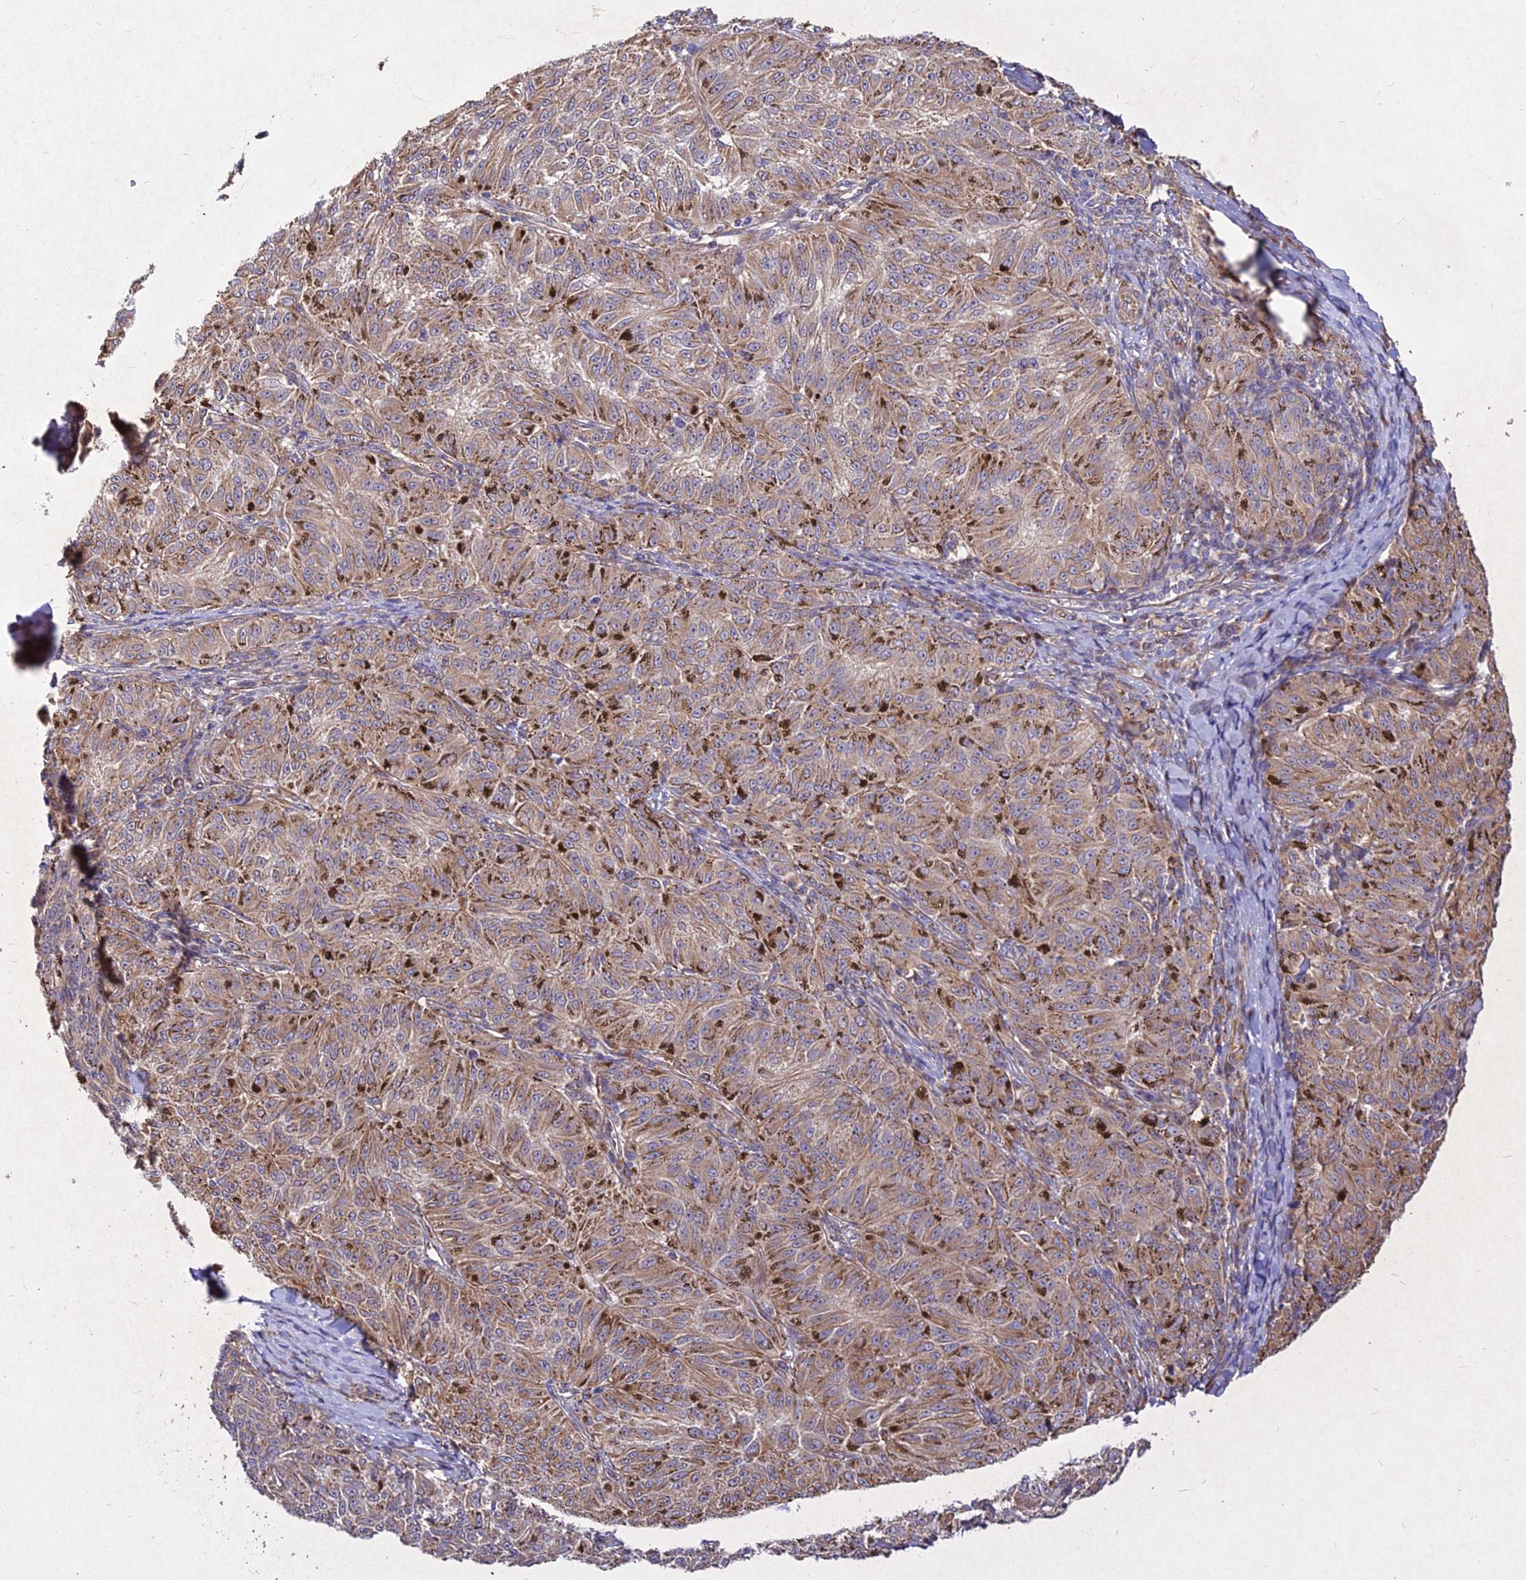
{"staining": {"intensity": "moderate", "quantity": "25%-75%", "location": "cytoplasmic/membranous"}, "tissue": "melanoma", "cell_type": "Tumor cells", "image_type": "cancer", "snomed": [{"axis": "morphology", "description": "Malignant melanoma, NOS"}, {"axis": "topography", "description": "Skin"}], "caption": "A high-resolution micrograph shows IHC staining of malignant melanoma, which shows moderate cytoplasmic/membranous positivity in about 25%-75% of tumor cells.", "gene": "SKA1", "patient": {"sex": "female", "age": 72}}